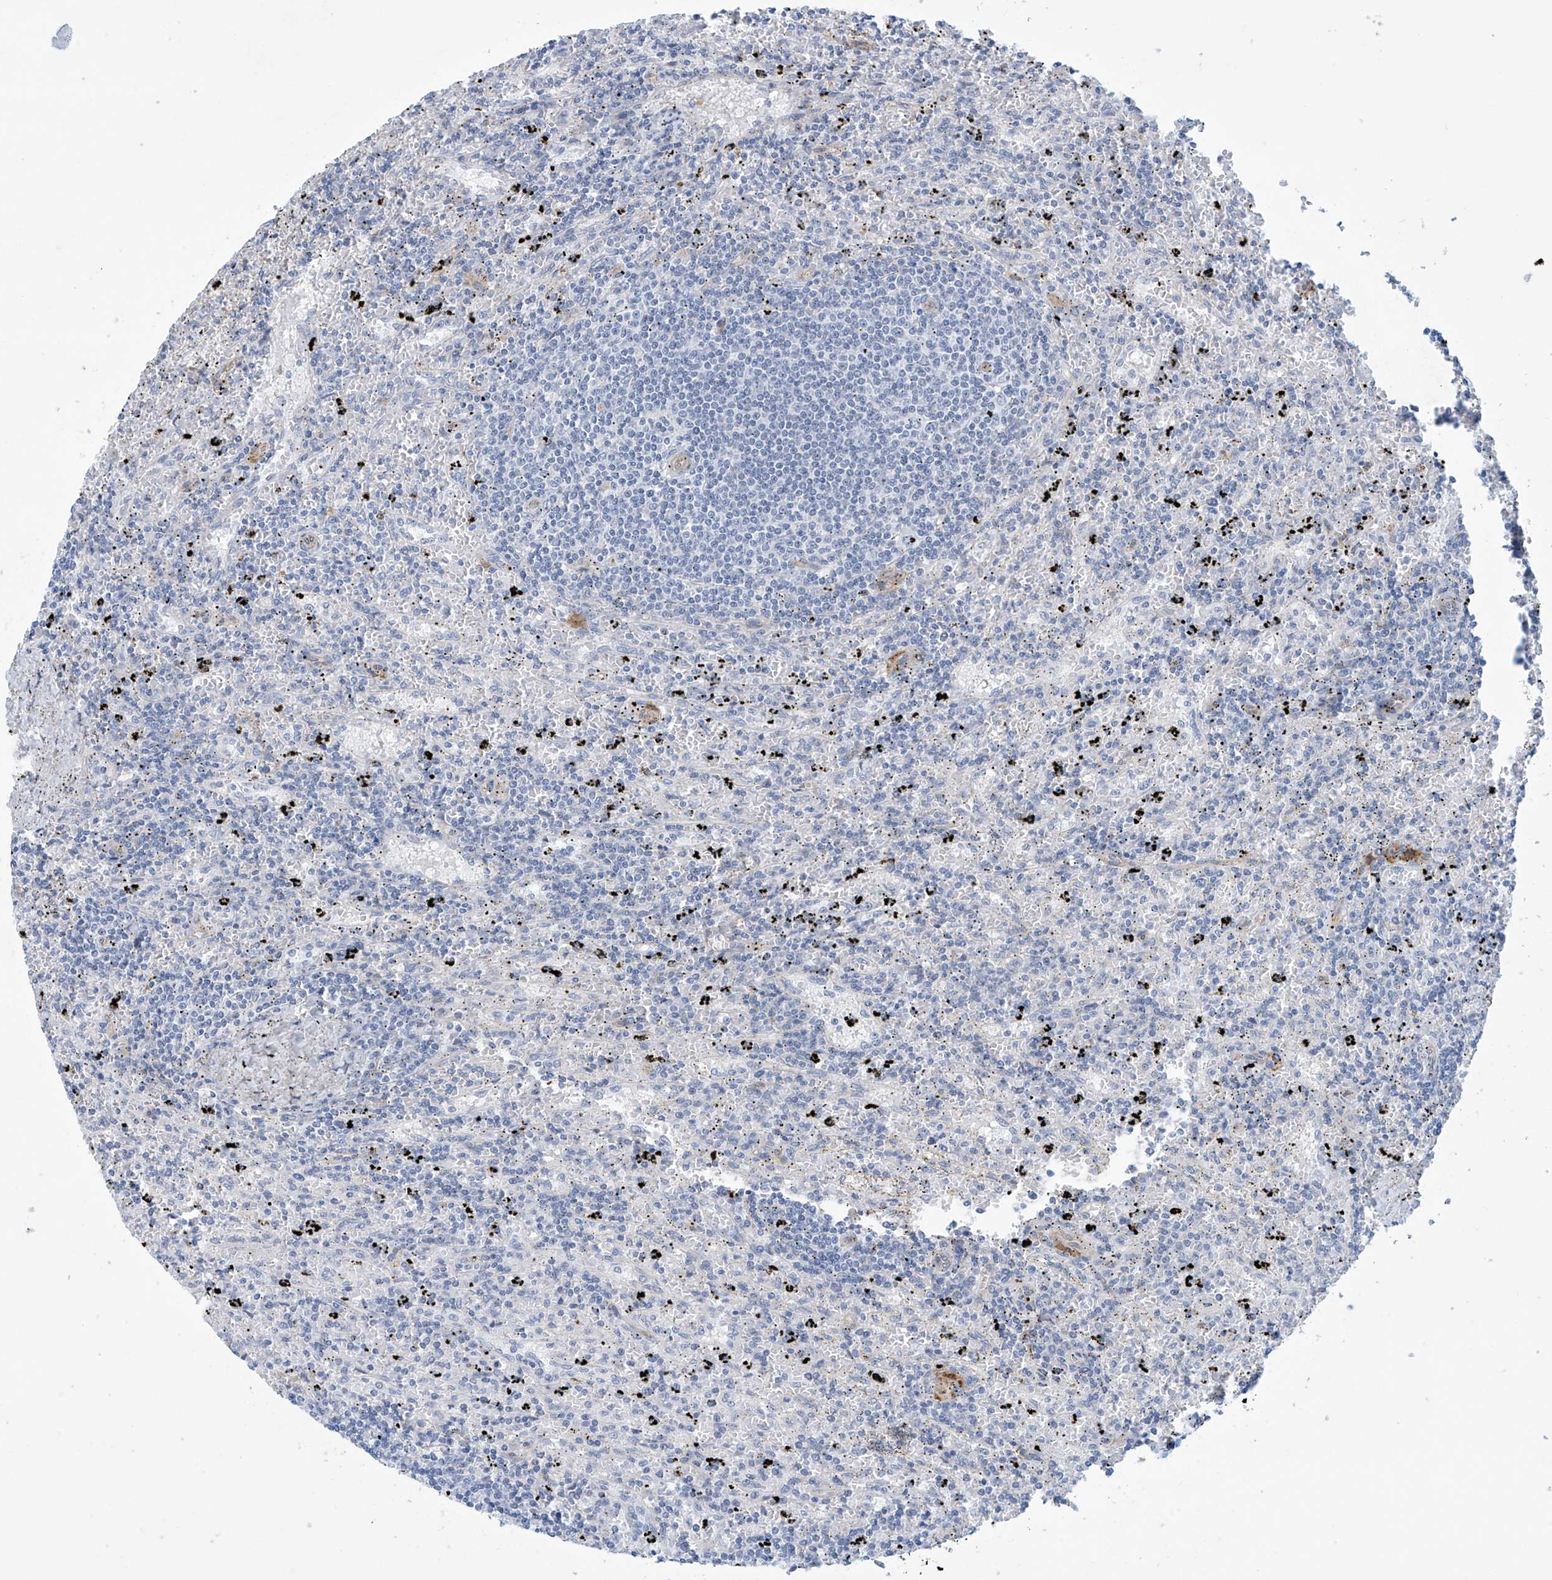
{"staining": {"intensity": "negative", "quantity": "none", "location": "none"}, "tissue": "lymphoma", "cell_type": "Tumor cells", "image_type": "cancer", "snomed": [{"axis": "morphology", "description": "Malignant lymphoma, non-Hodgkin's type, Low grade"}, {"axis": "topography", "description": "Spleen"}], "caption": "Photomicrograph shows no significant protein positivity in tumor cells of lymphoma. (DAB (3,3'-diaminobenzidine) immunohistochemistry (IHC) with hematoxylin counter stain).", "gene": "ABHD13", "patient": {"sex": "male", "age": 76}}